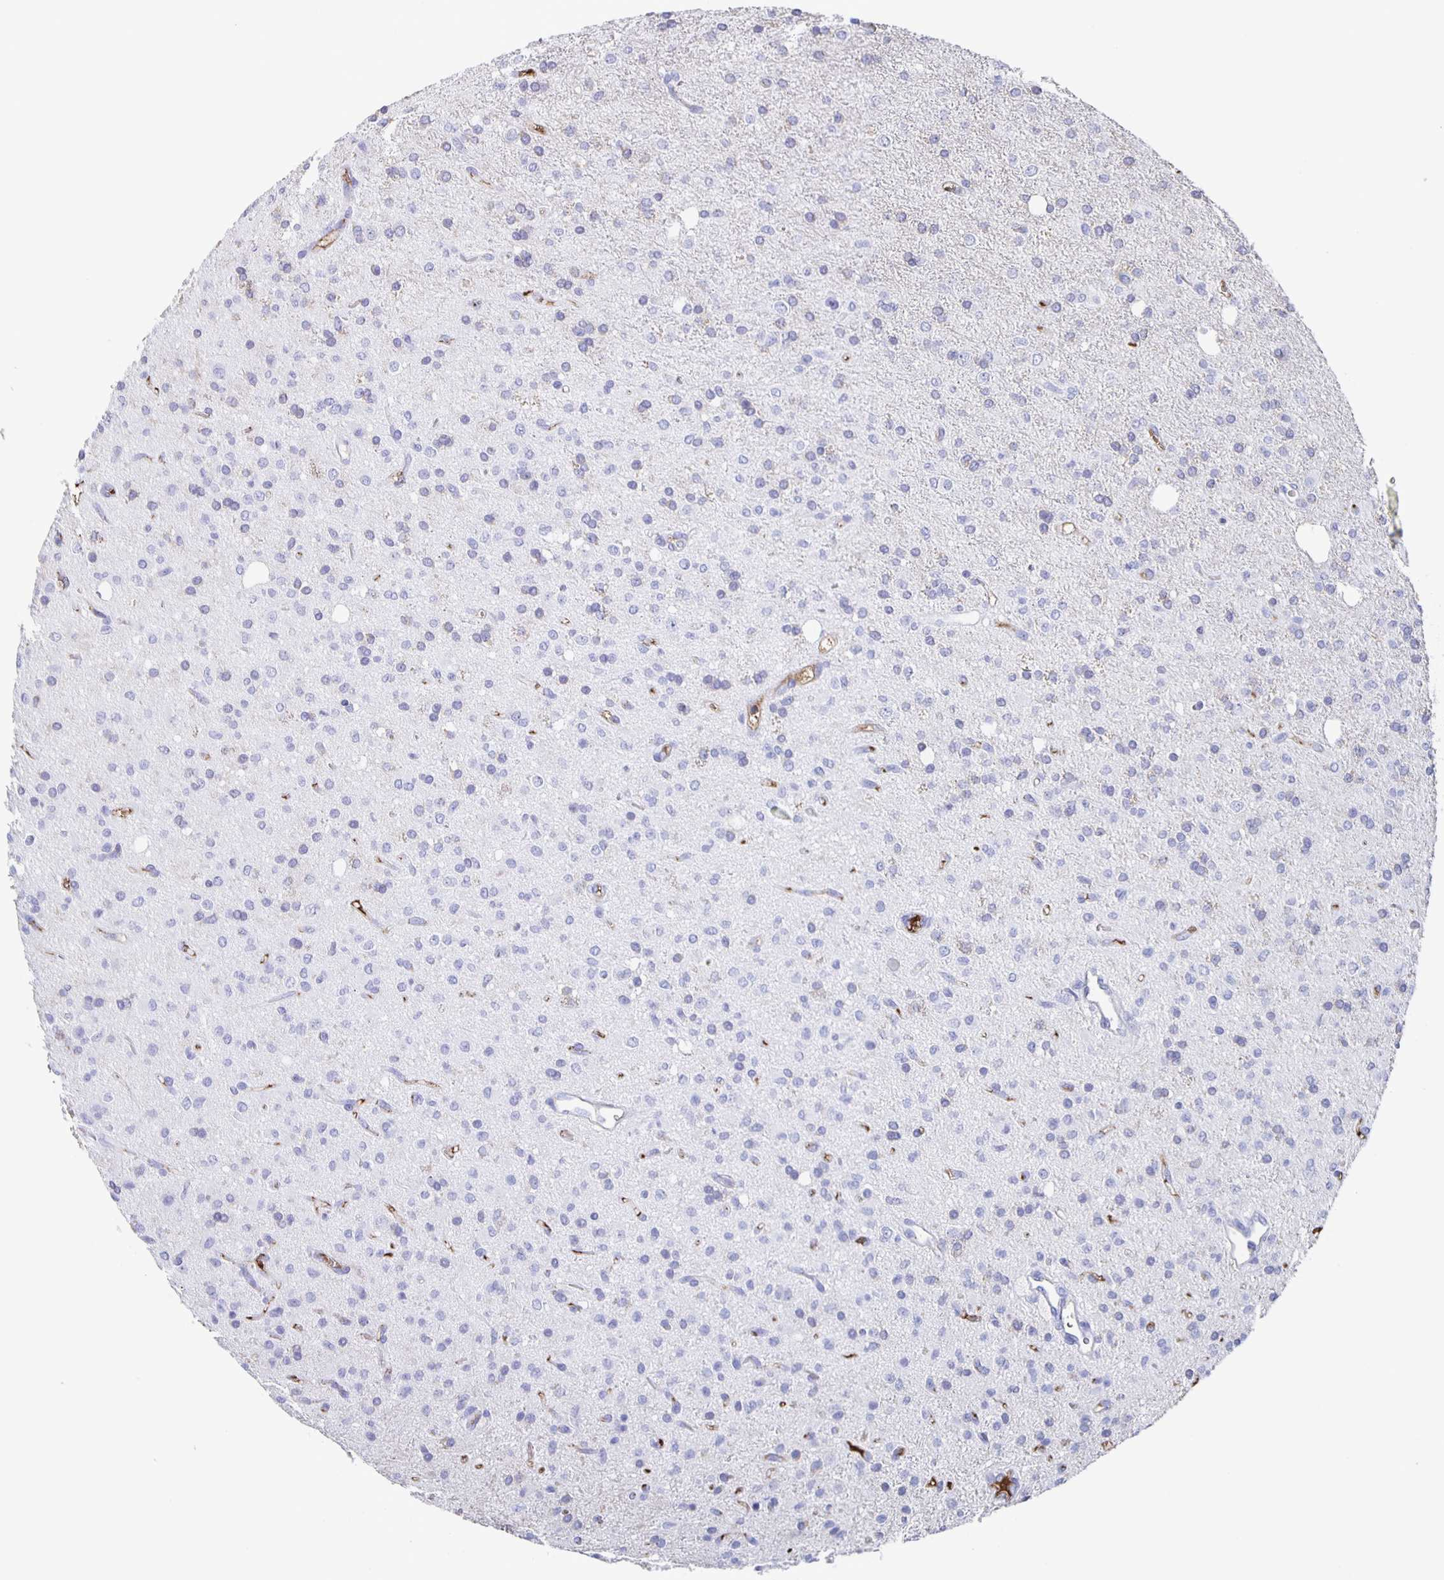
{"staining": {"intensity": "negative", "quantity": "none", "location": "none"}, "tissue": "glioma", "cell_type": "Tumor cells", "image_type": "cancer", "snomed": [{"axis": "morphology", "description": "Glioma, malignant, Low grade"}, {"axis": "topography", "description": "Brain"}], "caption": "The immunohistochemistry (IHC) photomicrograph has no significant staining in tumor cells of glioma tissue.", "gene": "FGA", "patient": {"sex": "female", "age": 33}}